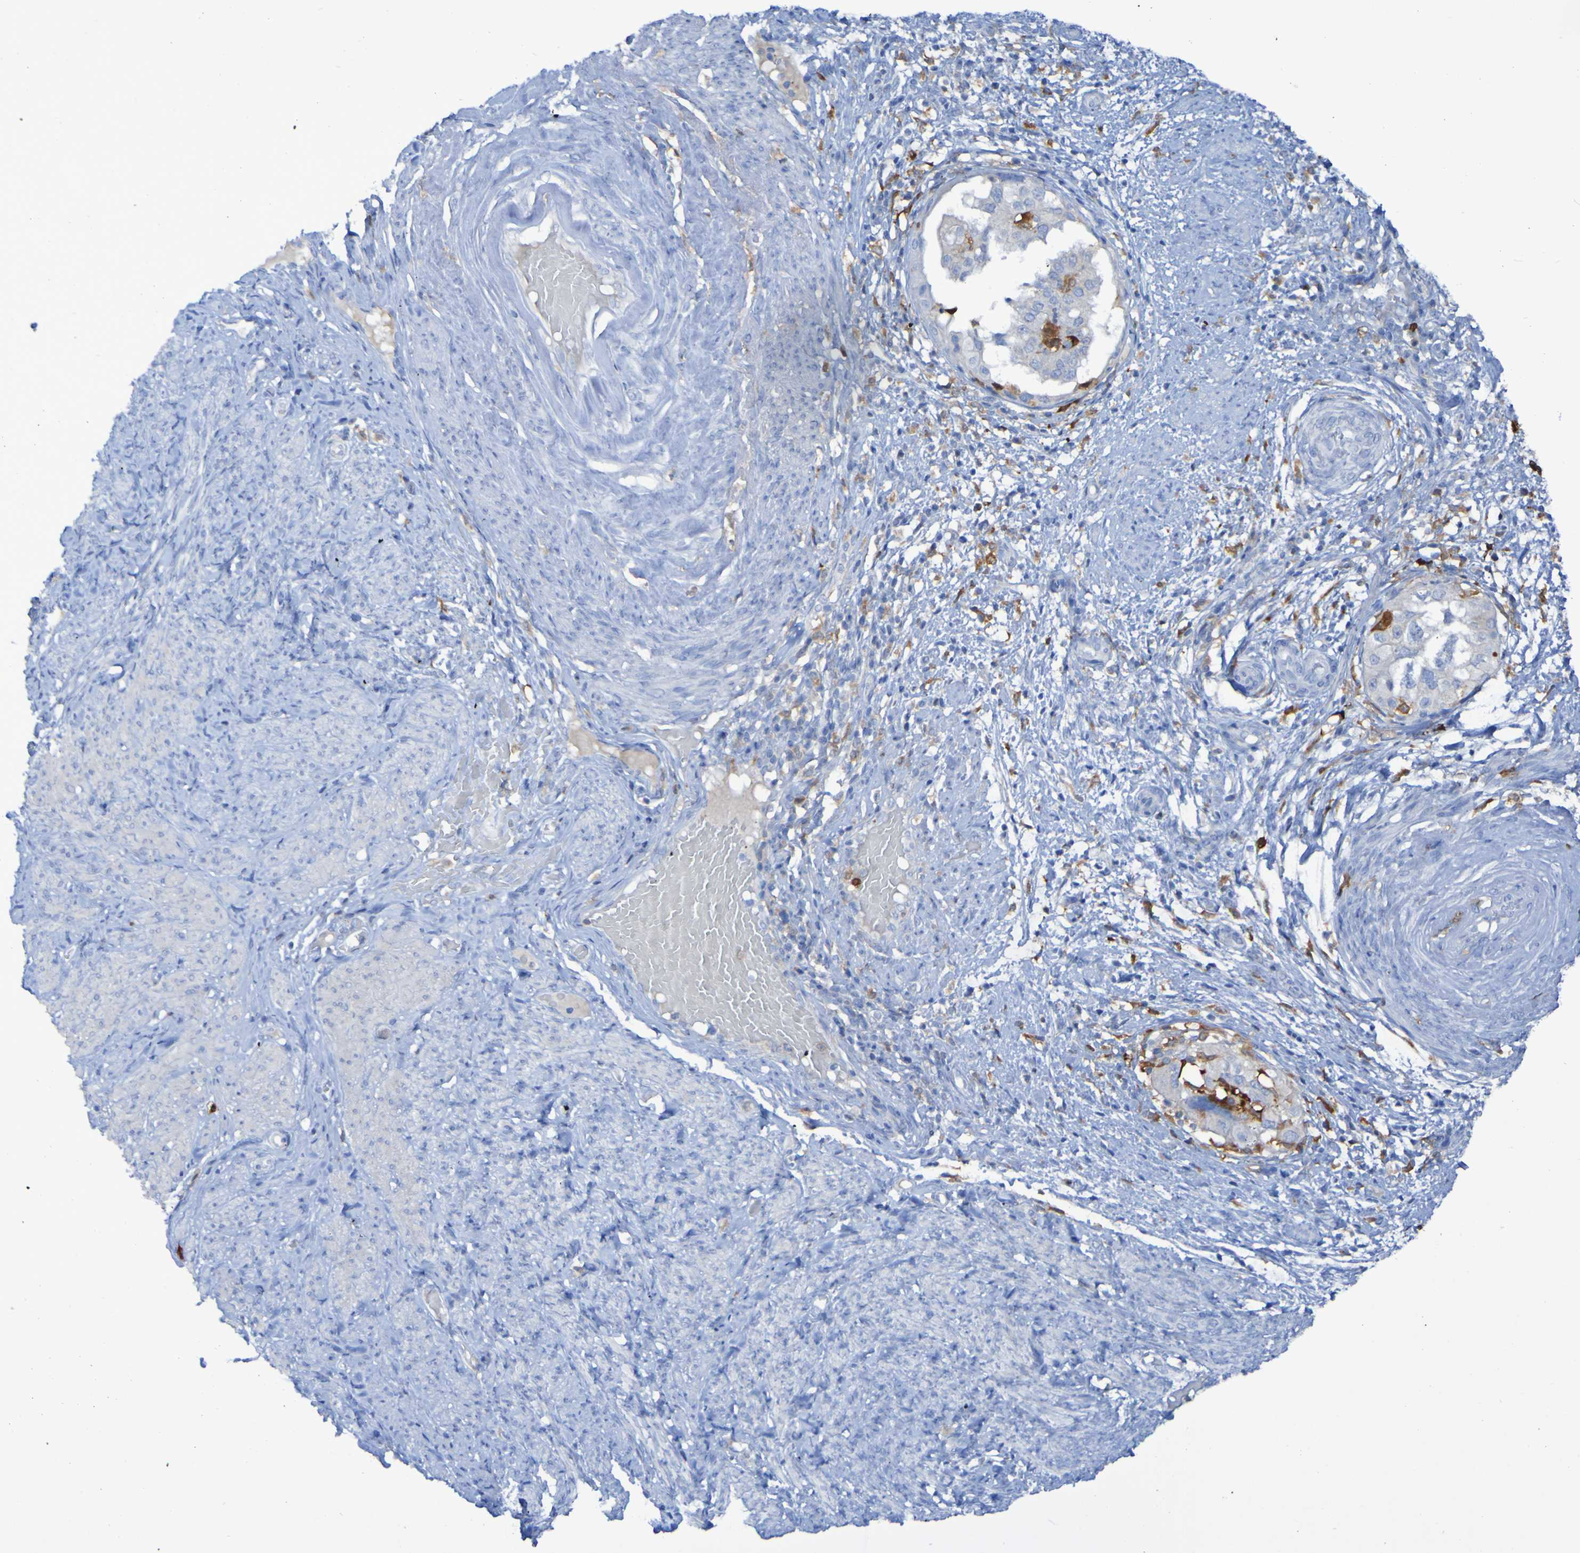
{"staining": {"intensity": "moderate", "quantity": "<25%", "location": "cytoplasmic/membranous"}, "tissue": "endometrial cancer", "cell_type": "Tumor cells", "image_type": "cancer", "snomed": [{"axis": "morphology", "description": "Adenocarcinoma, NOS"}, {"axis": "topography", "description": "Endometrium"}], "caption": "A brown stain shows moderate cytoplasmic/membranous staining of a protein in endometrial cancer tumor cells.", "gene": "MPPE1", "patient": {"sex": "female", "age": 85}}